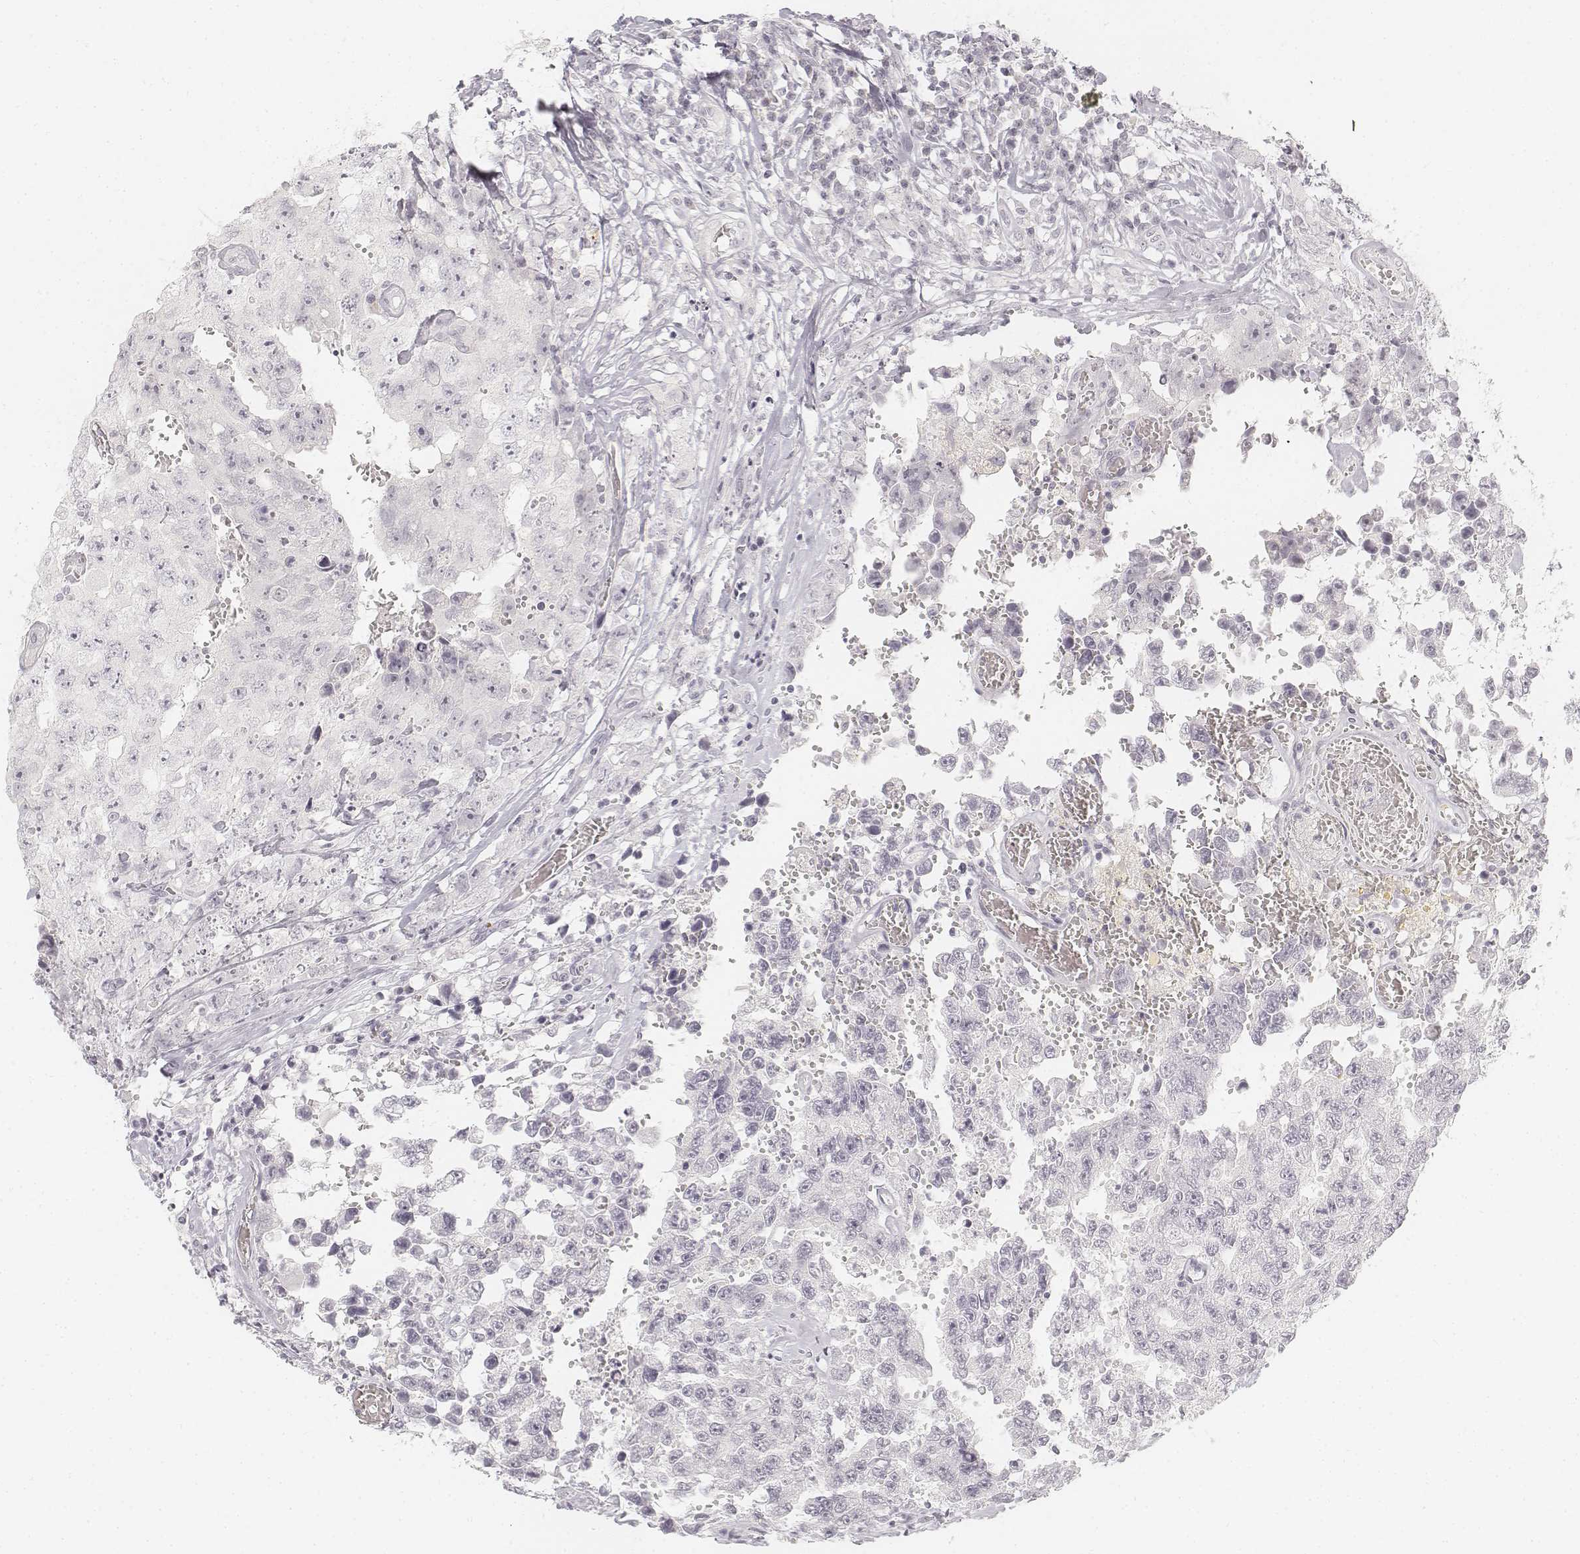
{"staining": {"intensity": "negative", "quantity": "none", "location": "none"}, "tissue": "testis cancer", "cell_type": "Tumor cells", "image_type": "cancer", "snomed": [{"axis": "morphology", "description": "Carcinoma, Embryonal, NOS"}, {"axis": "topography", "description": "Testis"}], "caption": "DAB (3,3'-diaminobenzidine) immunohistochemical staining of human testis cancer reveals no significant staining in tumor cells.", "gene": "KRT25", "patient": {"sex": "male", "age": 36}}